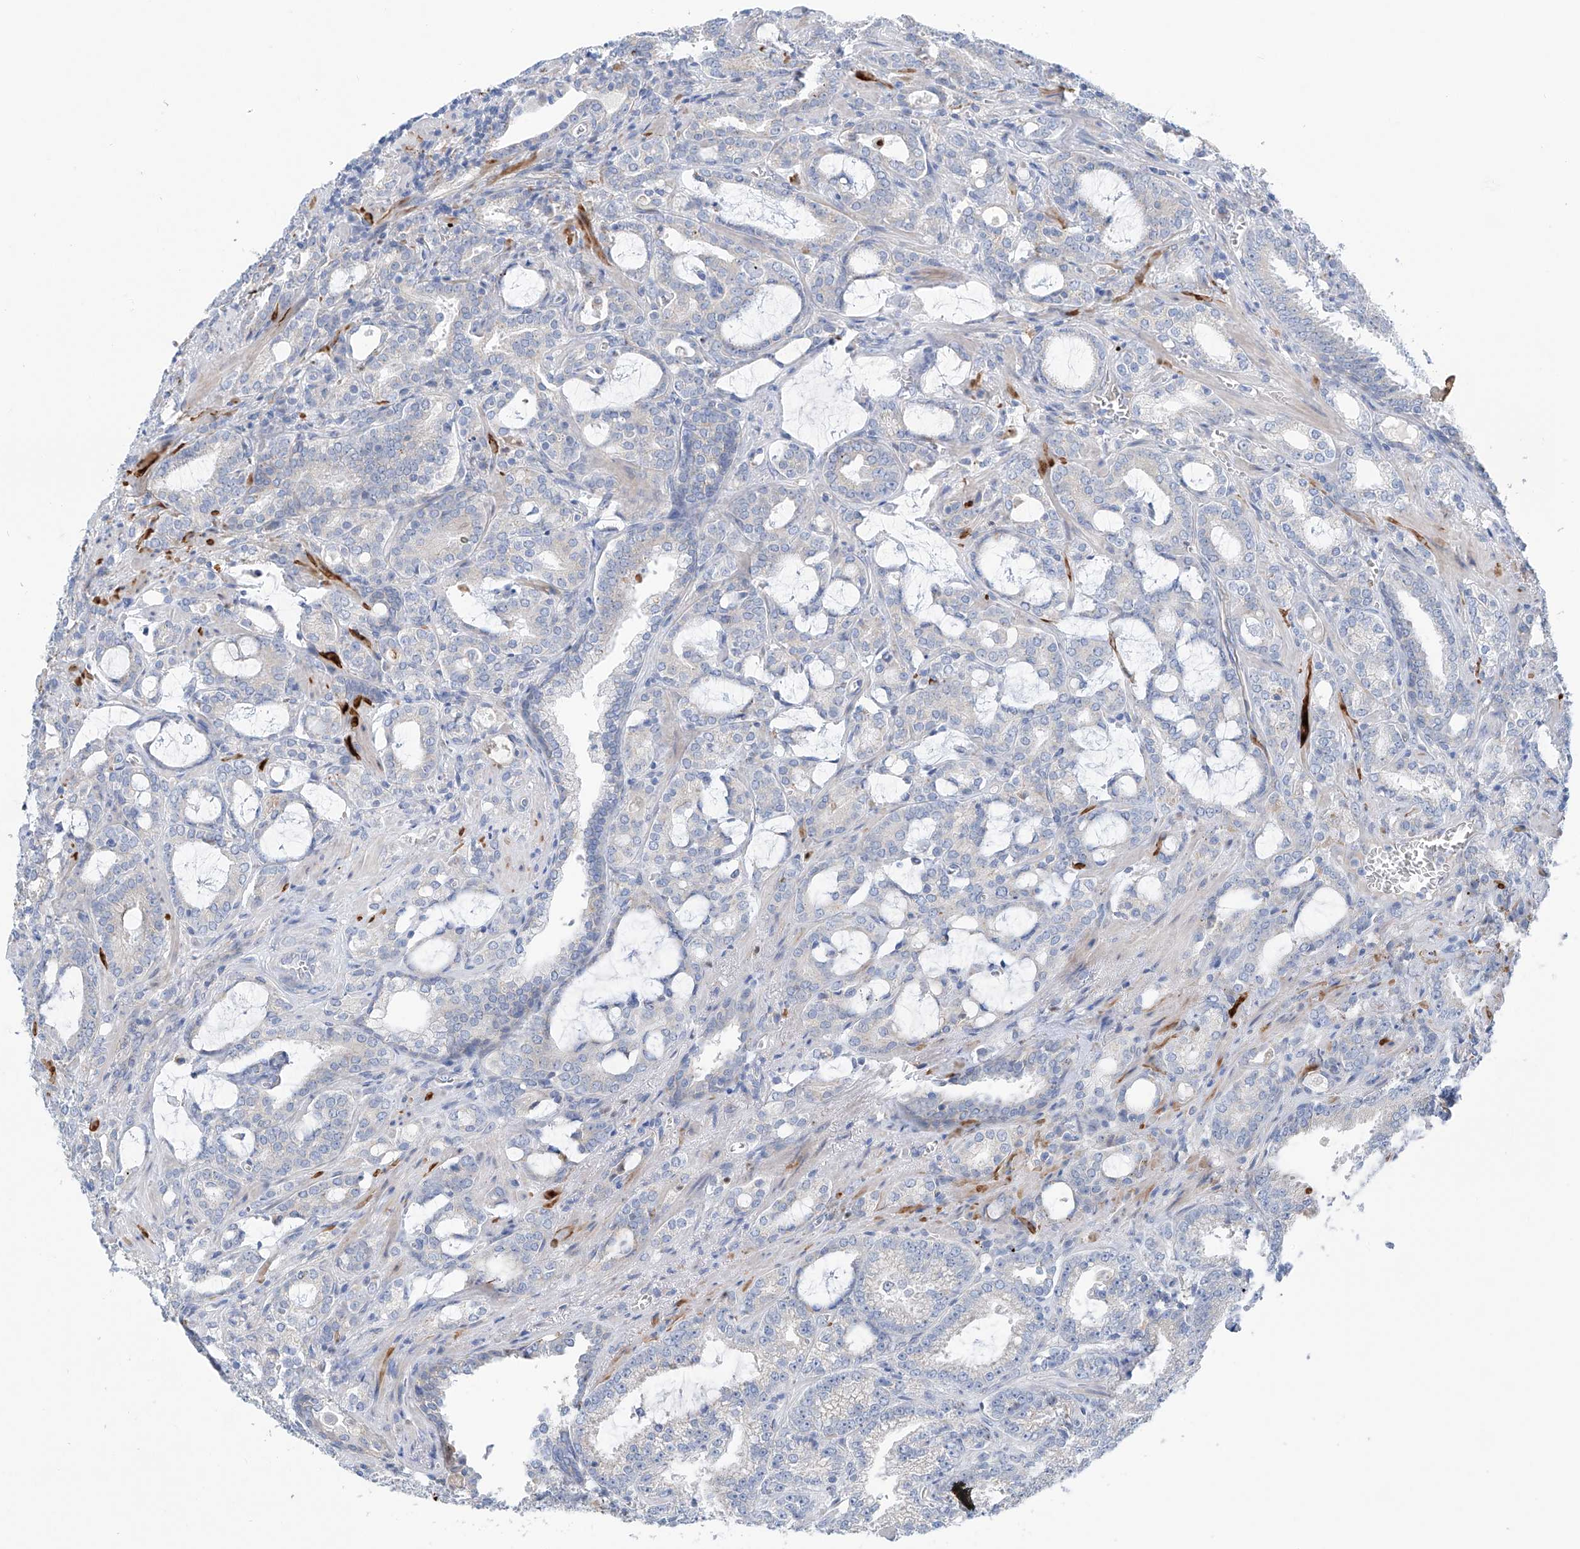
{"staining": {"intensity": "negative", "quantity": "none", "location": "none"}, "tissue": "prostate cancer", "cell_type": "Tumor cells", "image_type": "cancer", "snomed": [{"axis": "morphology", "description": "Adenocarcinoma, High grade"}, {"axis": "topography", "description": "Prostate and seminal vesicle, NOS"}], "caption": "Tumor cells are negative for protein expression in human prostate high-grade adenocarcinoma.", "gene": "CEP85L", "patient": {"sex": "male", "age": 67}}